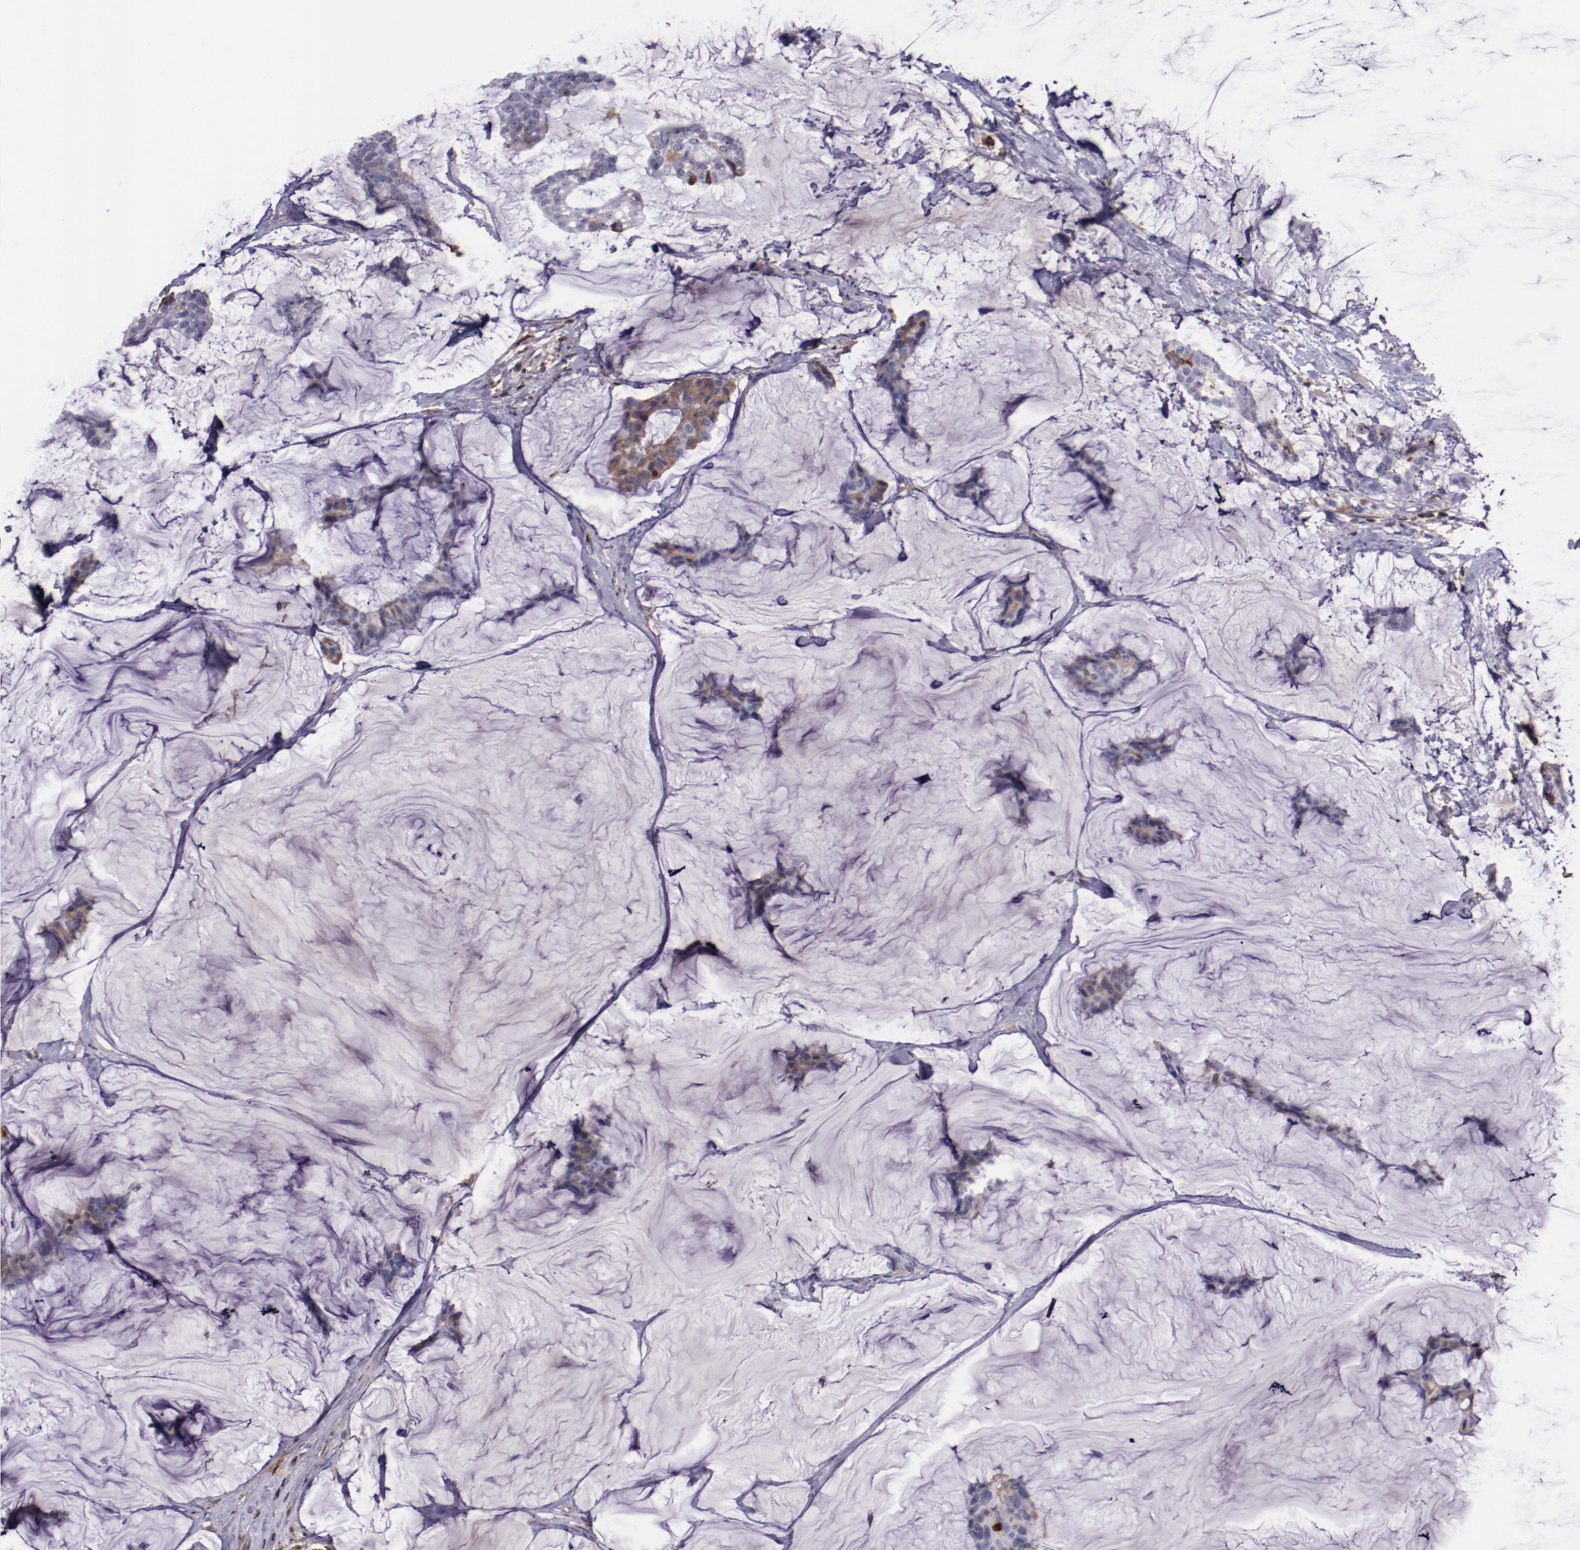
{"staining": {"intensity": "weak", "quantity": "25%-75%", "location": "cytoplasmic/membranous"}, "tissue": "breast cancer", "cell_type": "Tumor cells", "image_type": "cancer", "snomed": [{"axis": "morphology", "description": "Duct carcinoma"}, {"axis": "topography", "description": "Breast"}], "caption": "An image of human breast intraductal carcinoma stained for a protein exhibits weak cytoplasmic/membranous brown staining in tumor cells.", "gene": "APOH", "patient": {"sex": "female", "age": 93}}